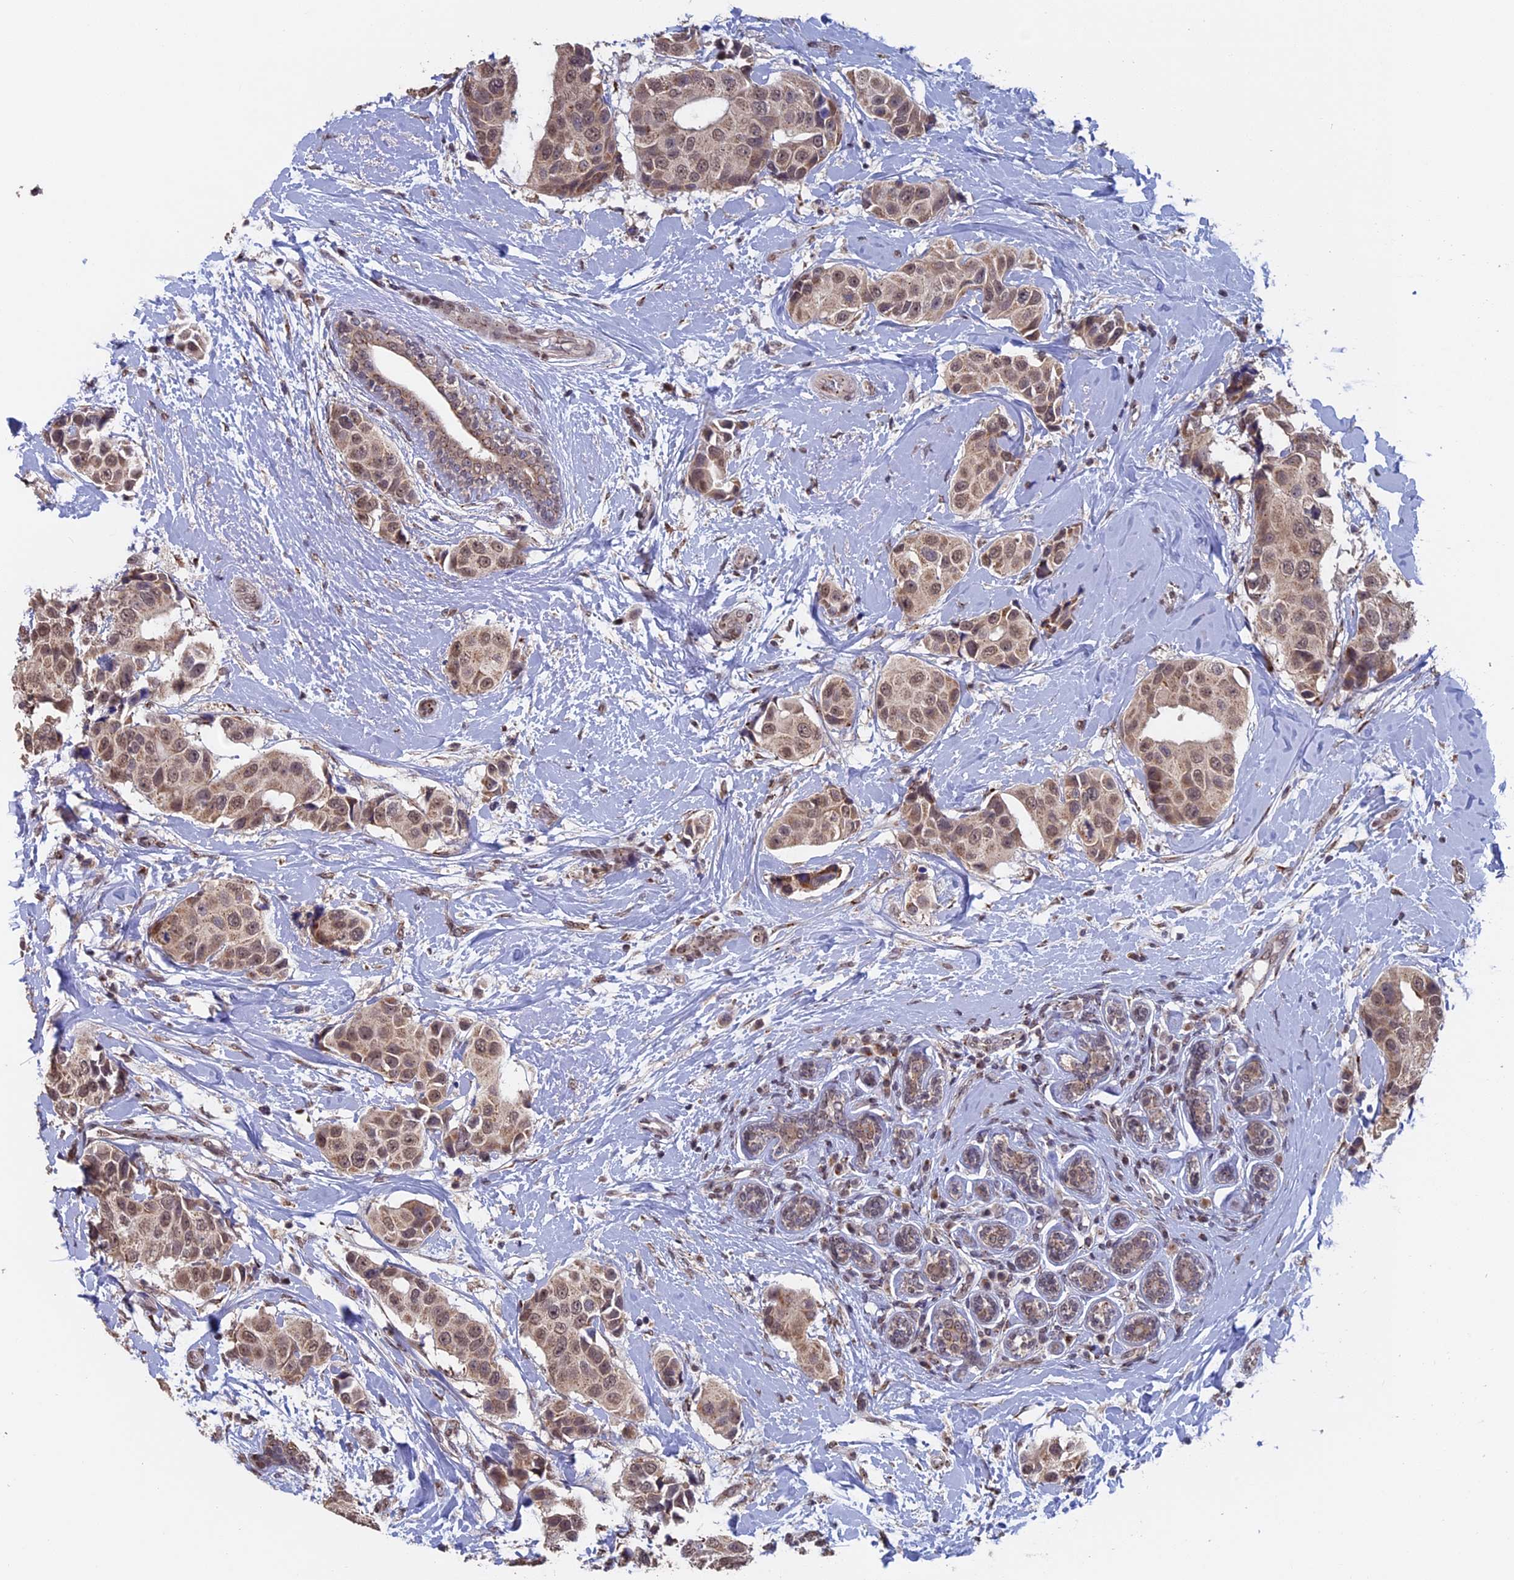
{"staining": {"intensity": "weak", "quantity": ">75%", "location": "cytoplasmic/membranous,nuclear"}, "tissue": "breast cancer", "cell_type": "Tumor cells", "image_type": "cancer", "snomed": [{"axis": "morphology", "description": "Normal tissue, NOS"}, {"axis": "morphology", "description": "Duct carcinoma"}, {"axis": "topography", "description": "Breast"}], "caption": "Invasive ductal carcinoma (breast) was stained to show a protein in brown. There is low levels of weak cytoplasmic/membranous and nuclear expression in approximately >75% of tumor cells.", "gene": "PIGQ", "patient": {"sex": "female", "age": 39}}